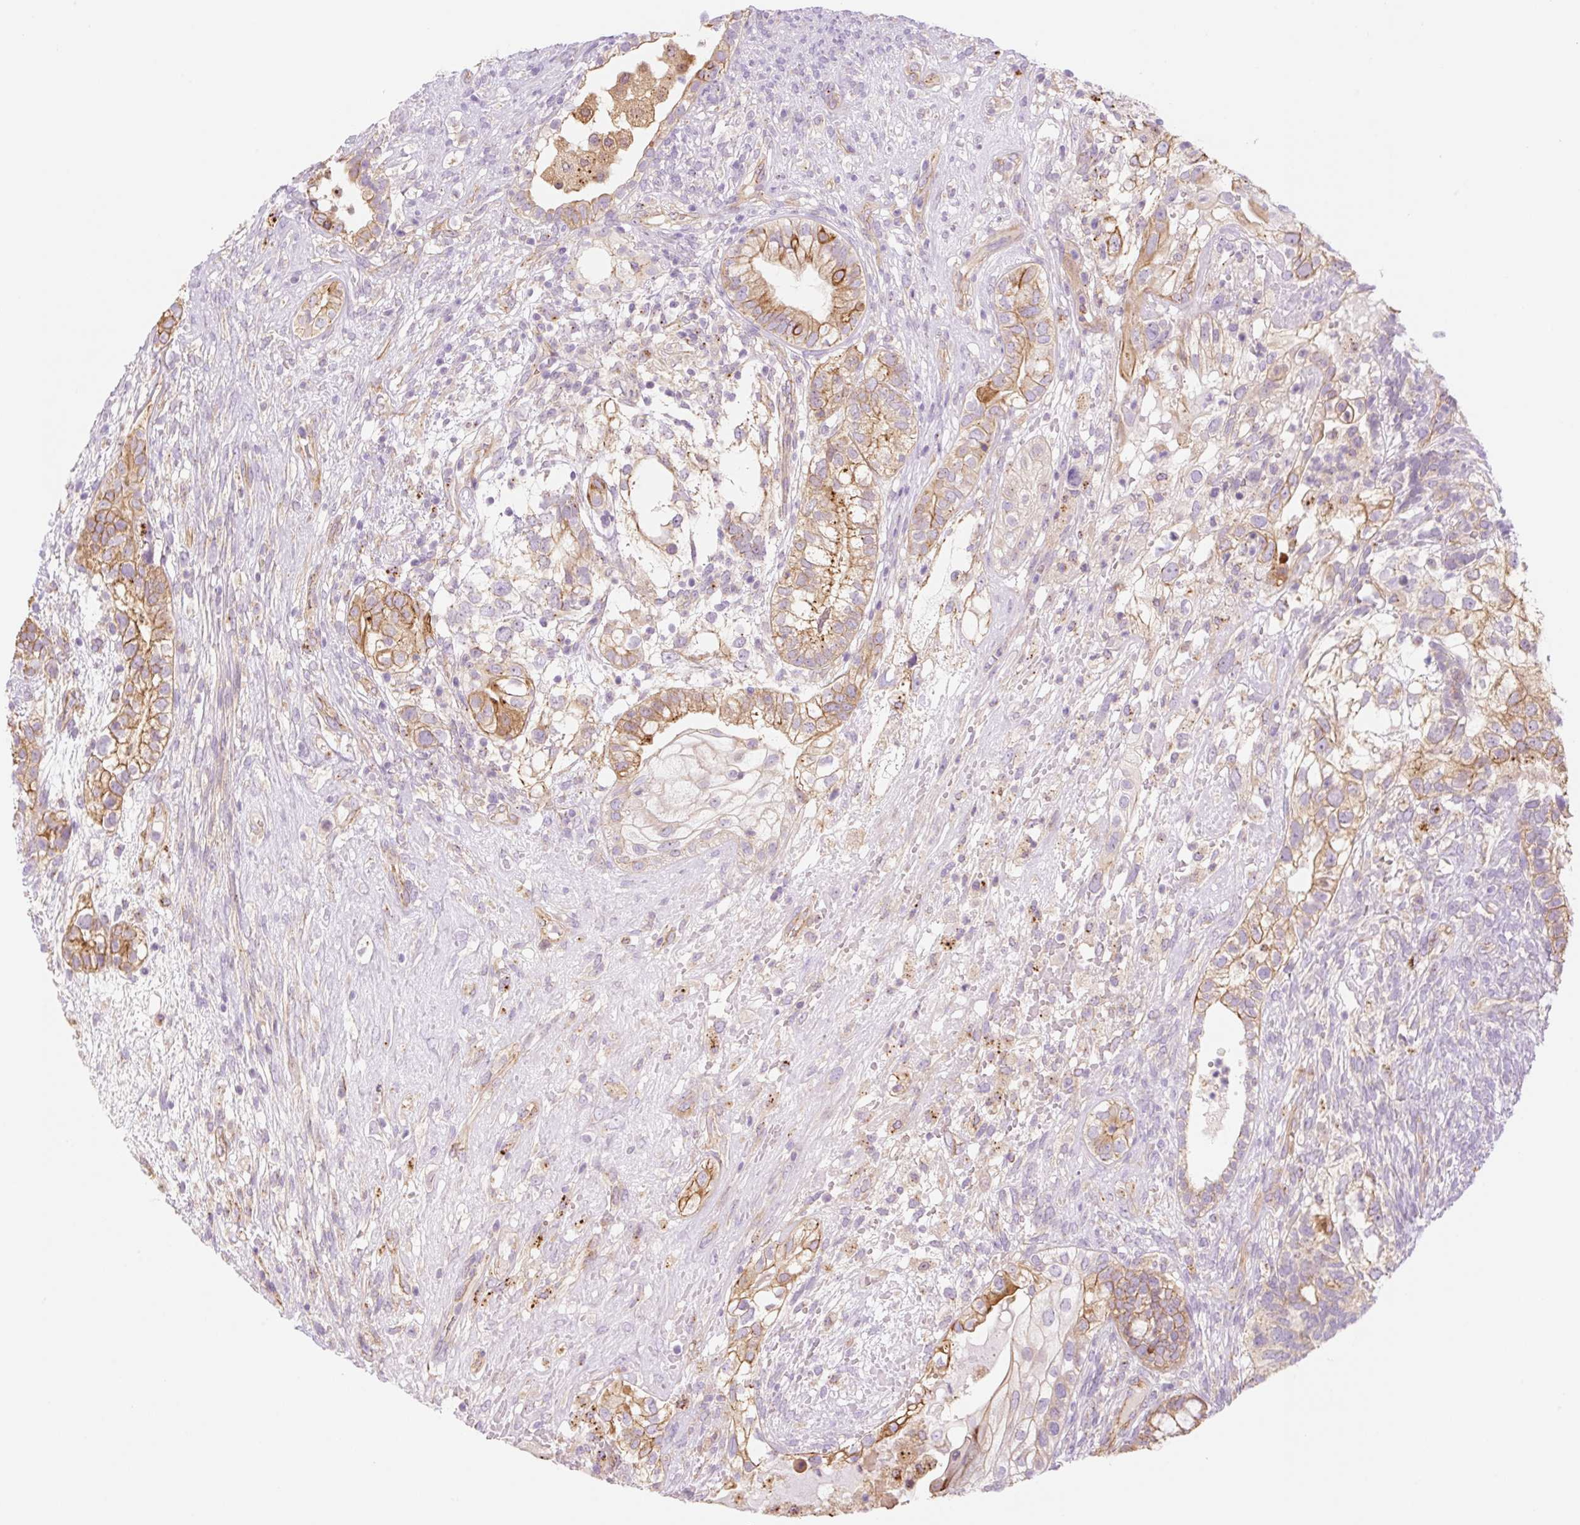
{"staining": {"intensity": "moderate", "quantity": ">75%", "location": "cytoplasmic/membranous"}, "tissue": "testis cancer", "cell_type": "Tumor cells", "image_type": "cancer", "snomed": [{"axis": "morphology", "description": "Seminoma, NOS"}, {"axis": "morphology", "description": "Carcinoma, Embryonal, NOS"}, {"axis": "topography", "description": "Testis"}], "caption": "Immunohistochemistry of human testis seminoma demonstrates medium levels of moderate cytoplasmic/membranous positivity in approximately >75% of tumor cells.", "gene": "NLRP5", "patient": {"sex": "male", "age": 41}}